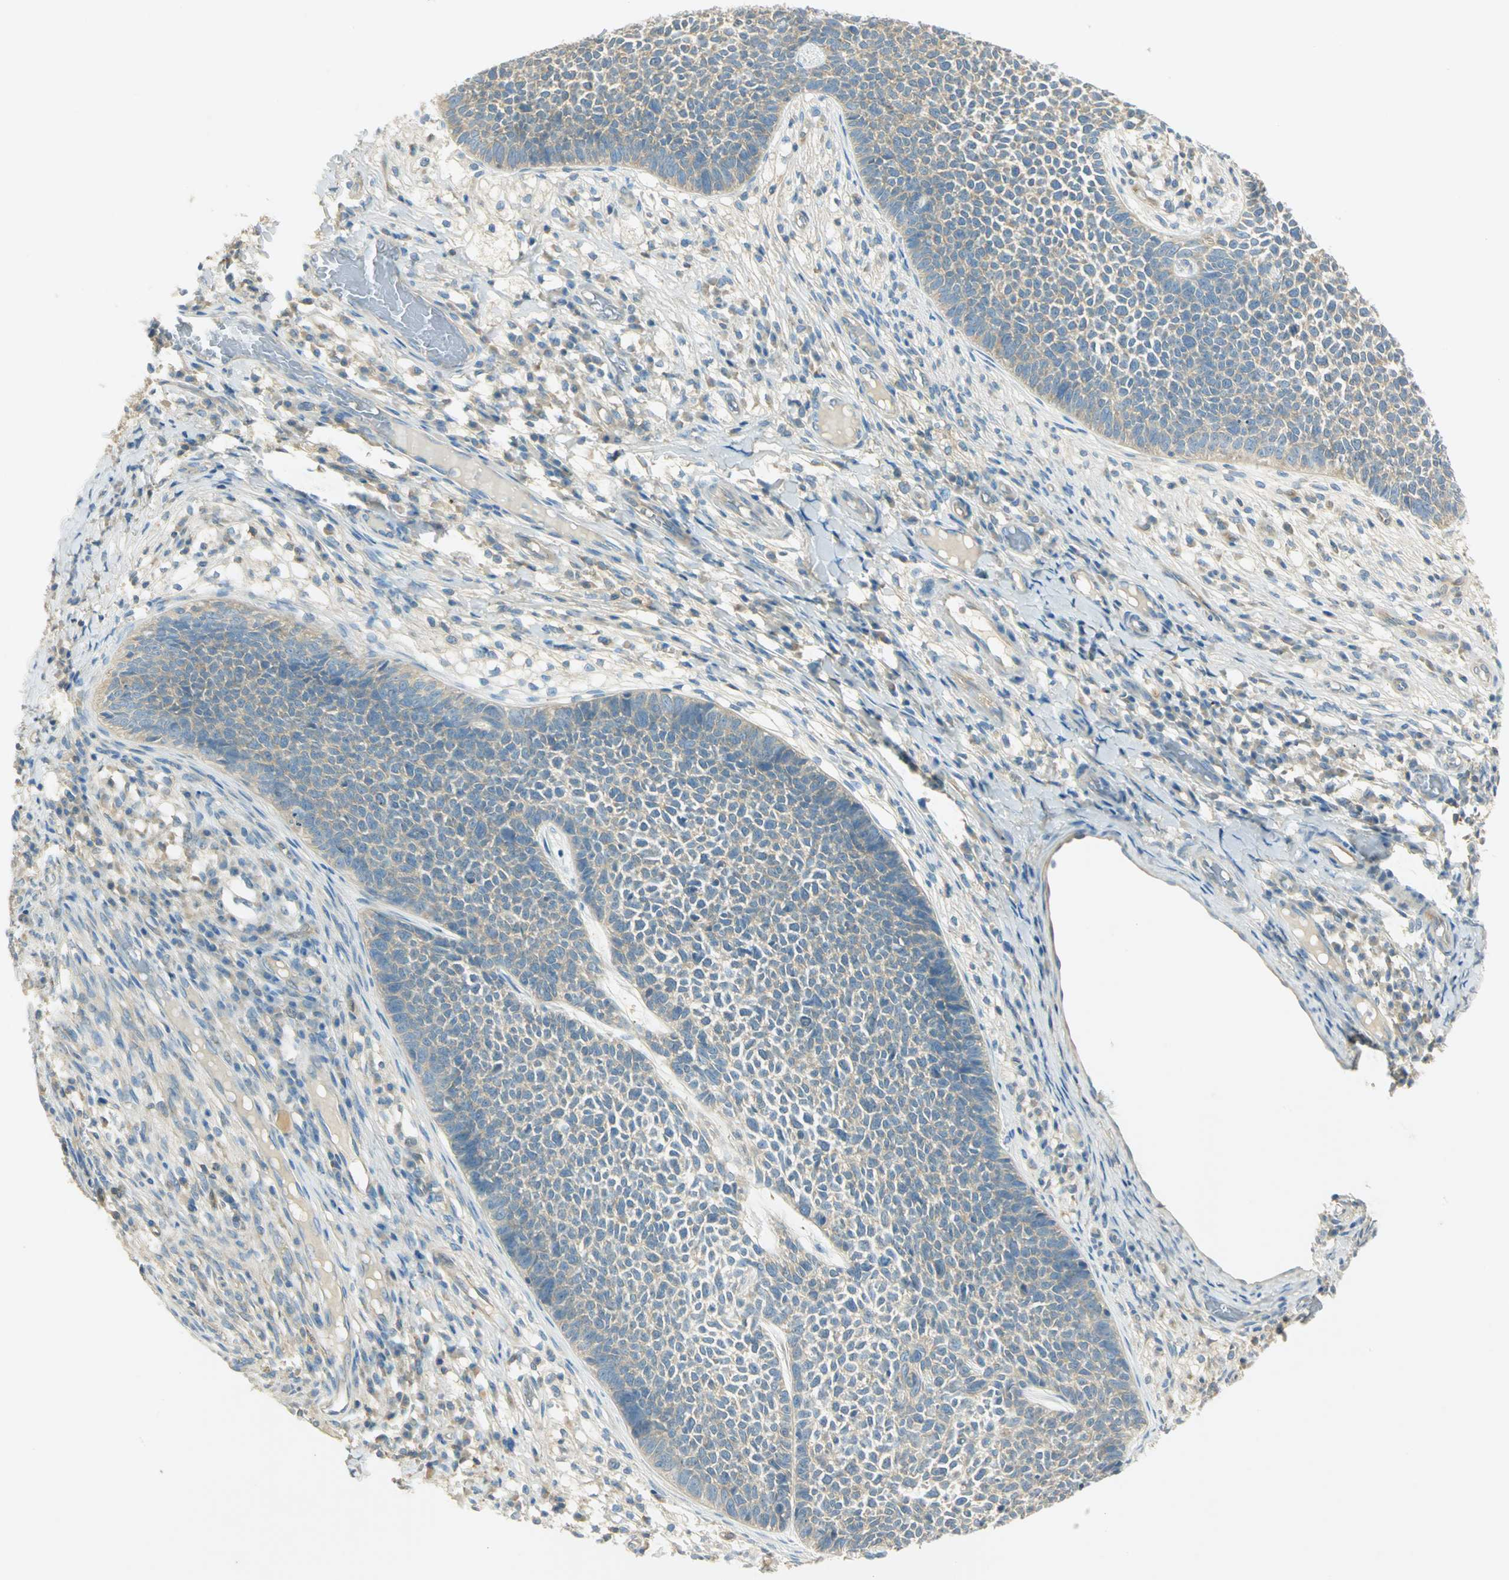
{"staining": {"intensity": "weak", "quantity": "25%-75%", "location": "cytoplasmic/membranous"}, "tissue": "skin cancer", "cell_type": "Tumor cells", "image_type": "cancer", "snomed": [{"axis": "morphology", "description": "Basal cell carcinoma"}, {"axis": "topography", "description": "Skin"}], "caption": "Immunohistochemistry (IHC) (DAB (3,3'-diaminobenzidine)) staining of human skin cancer displays weak cytoplasmic/membranous protein positivity in about 25%-75% of tumor cells.", "gene": "TSC22D2", "patient": {"sex": "female", "age": 84}}